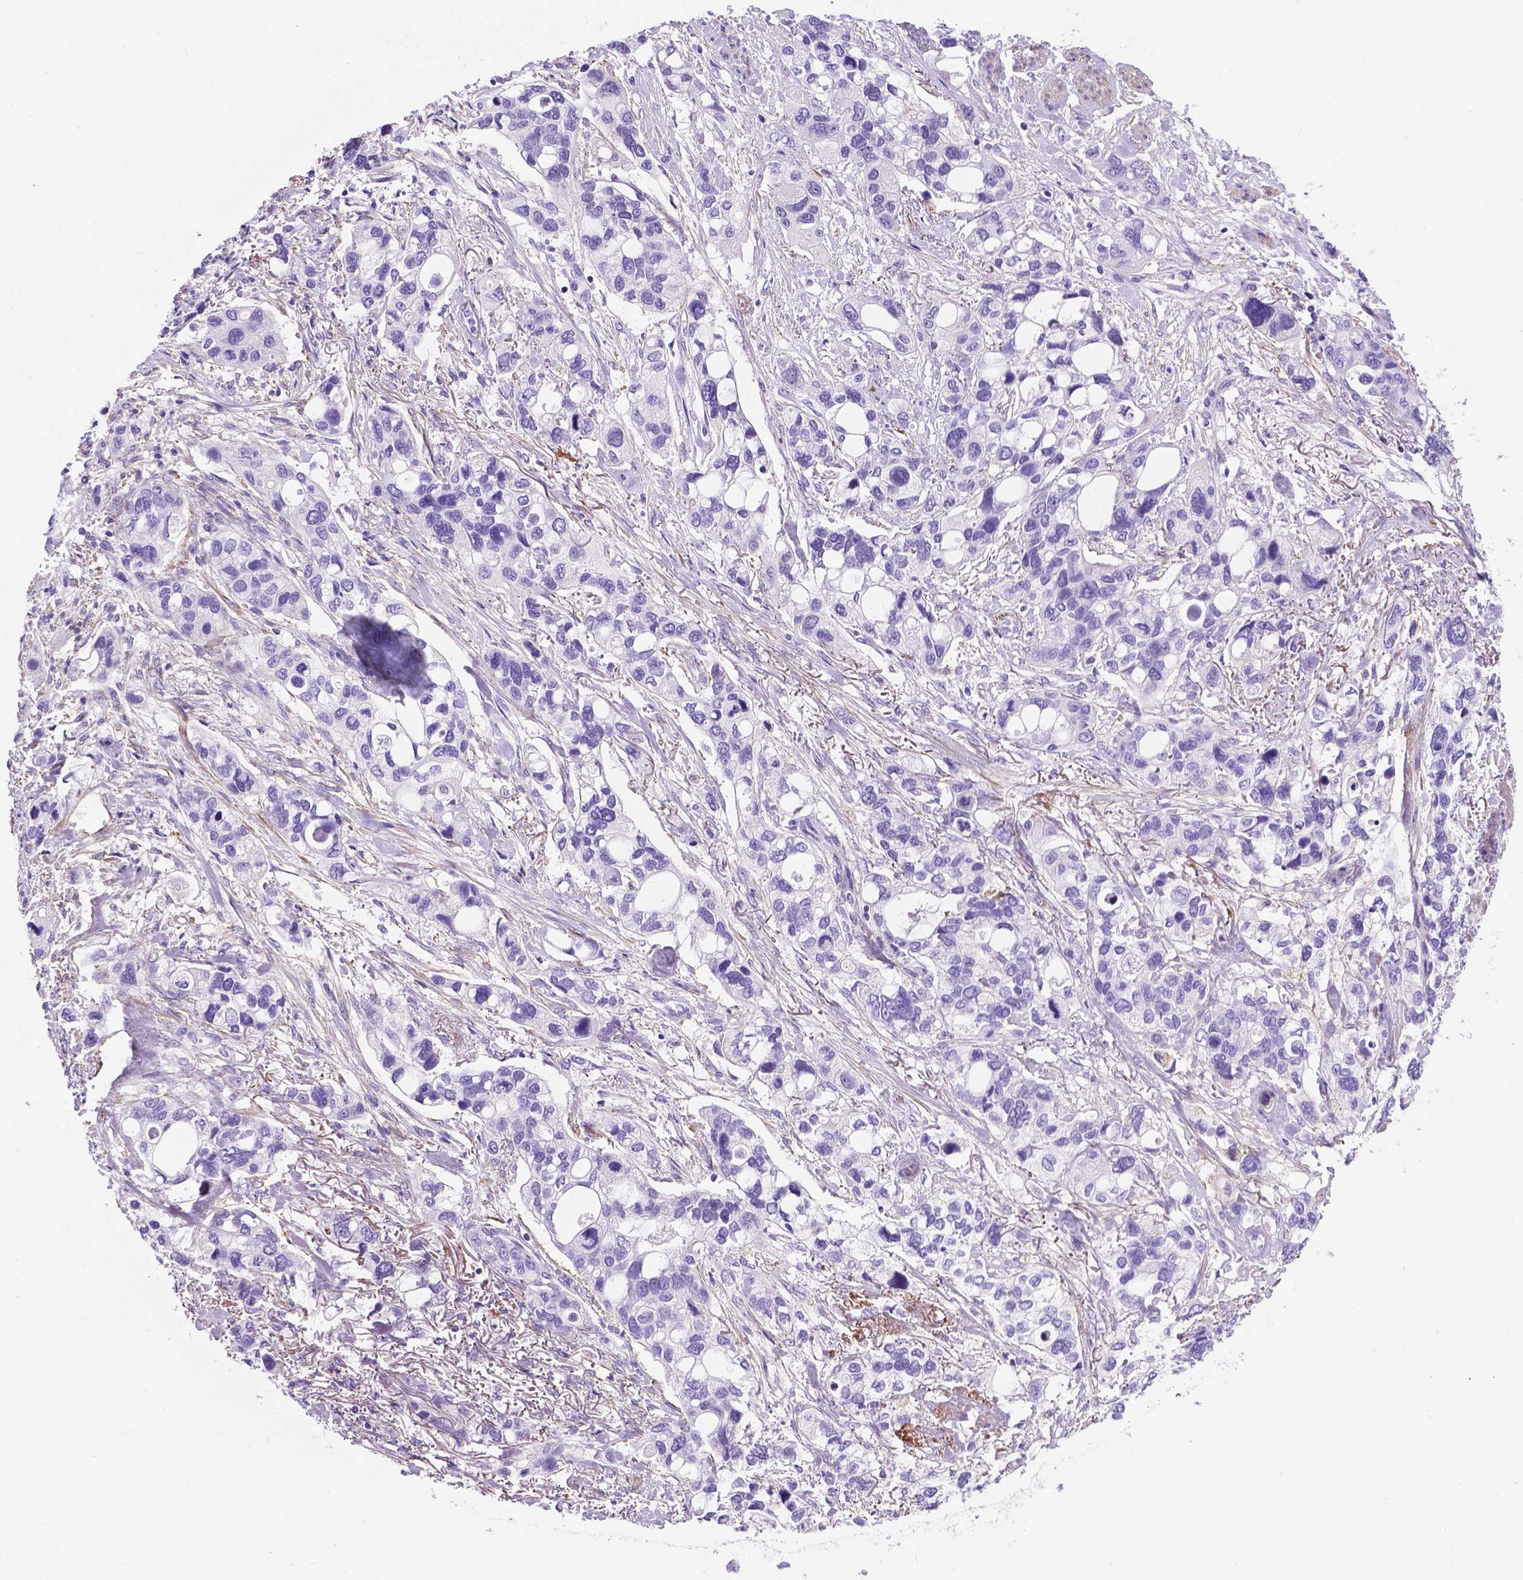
{"staining": {"intensity": "negative", "quantity": "none", "location": "none"}, "tissue": "stomach cancer", "cell_type": "Tumor cells", "image_type": "cancer", "snomed": [{"axis": "morphology", "description": "Adenocarcinoma, NOS"}, {"axis": "topography", "description": "Stomach, upper"}], "caption": "Stomach cancer was stained to show a protein in brown. There is no significant staining in tumor cells.", "gene": "APOE", "patient": {"sex": "female", "age": 81}}